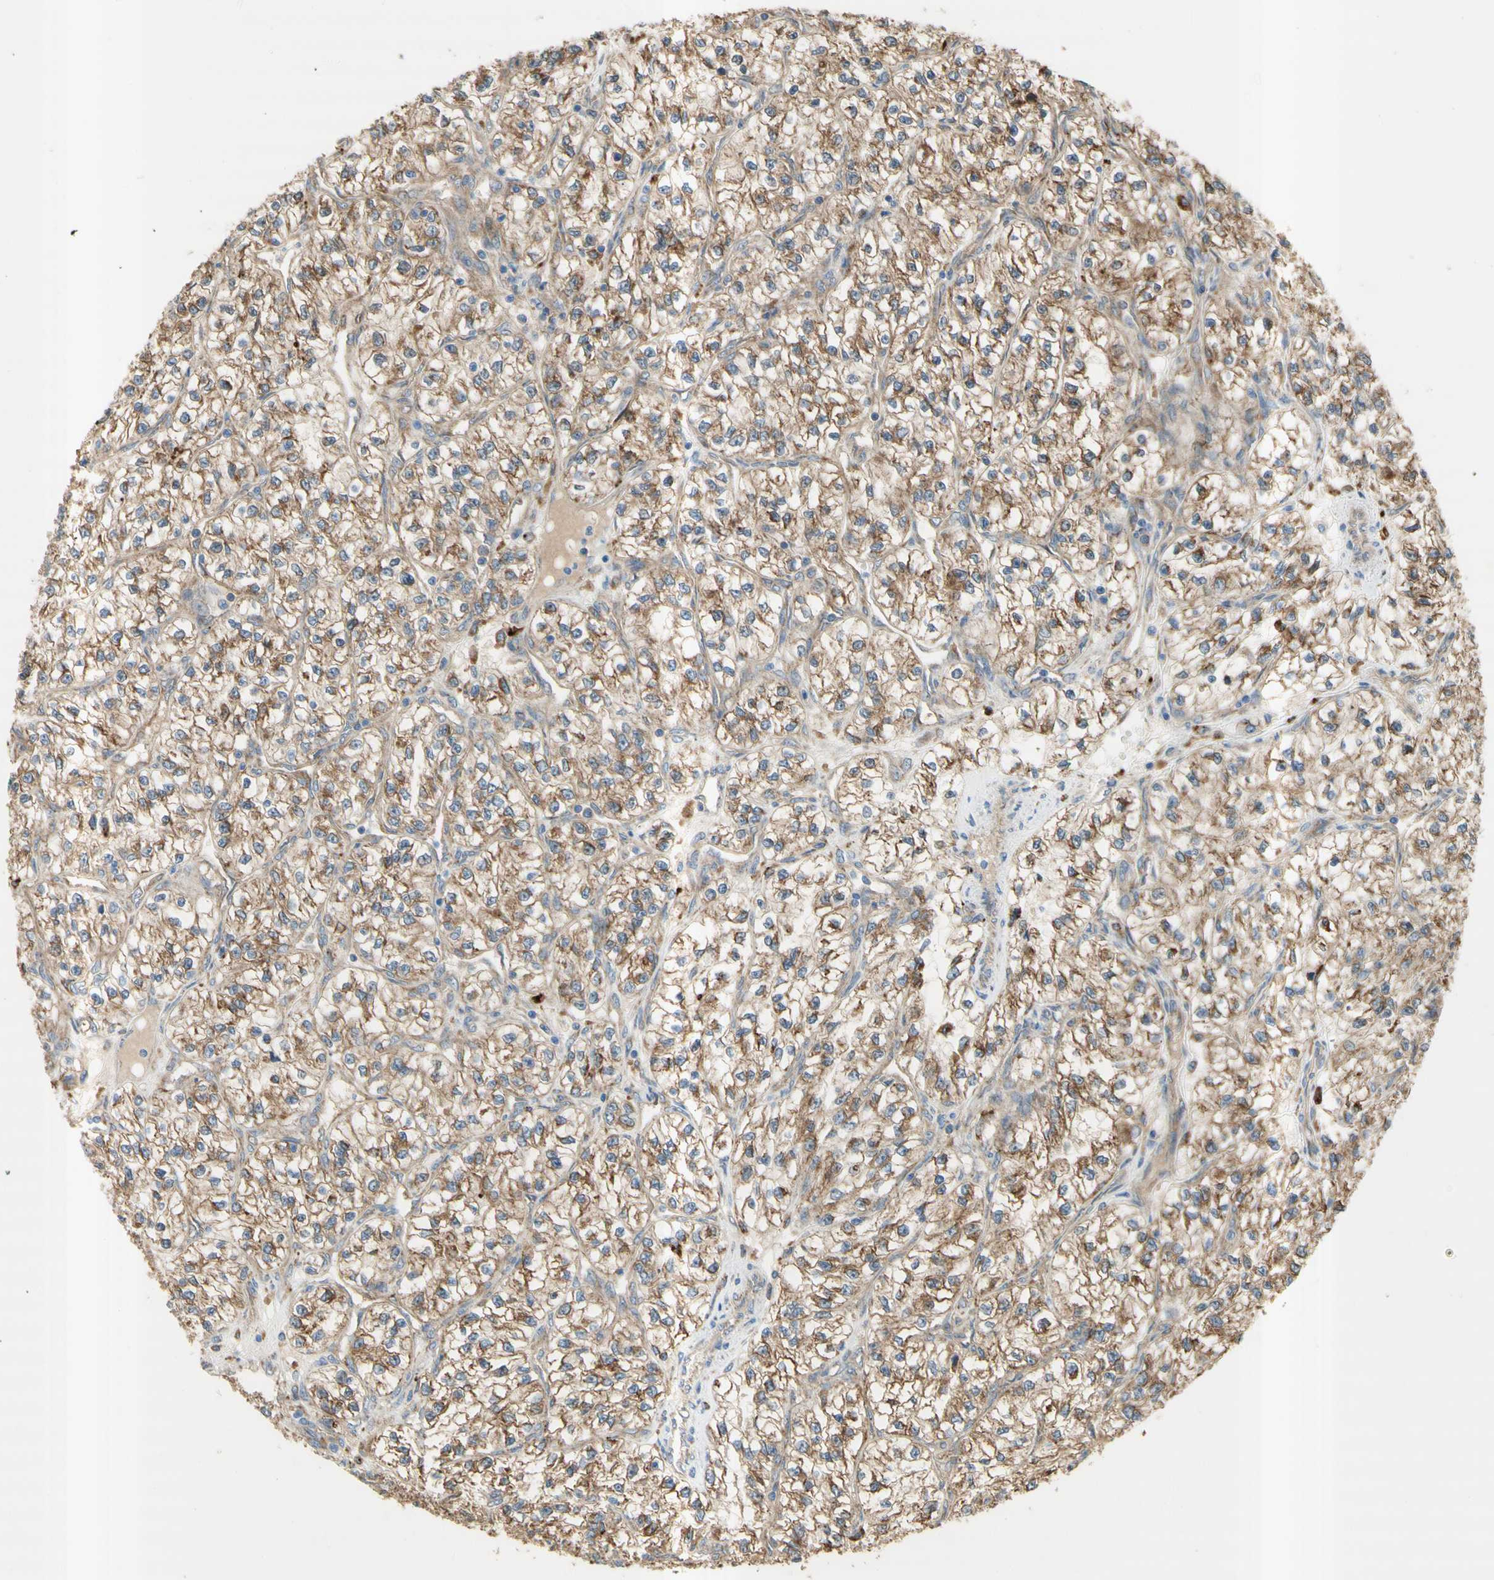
{"staining": {"intensity": "moderate", "quantity": ">75%", "location": "cytoplasmic/membranous"}, "tissue": "renal cancer", "cell_type": "Tumor cells", "image_type": "cancer", "snomed": [{"axis": "morphology", "description": "Adenocarcinoma, NOS"}, {"axis": "topography", "description": "Kidney"}], "caption": "Immunohistochemistry image of neoplastic tissue: human renal cancer (adenocarcinoma) stained using IHC shows medium levels of moderate protein expression localized specifically in the cytoplasmic/membranous of tumor cells, appearing as a cytoplasmic/membranous brown color.", "gene": "URB2", "patient": {"sex": "female", "age": 57}}